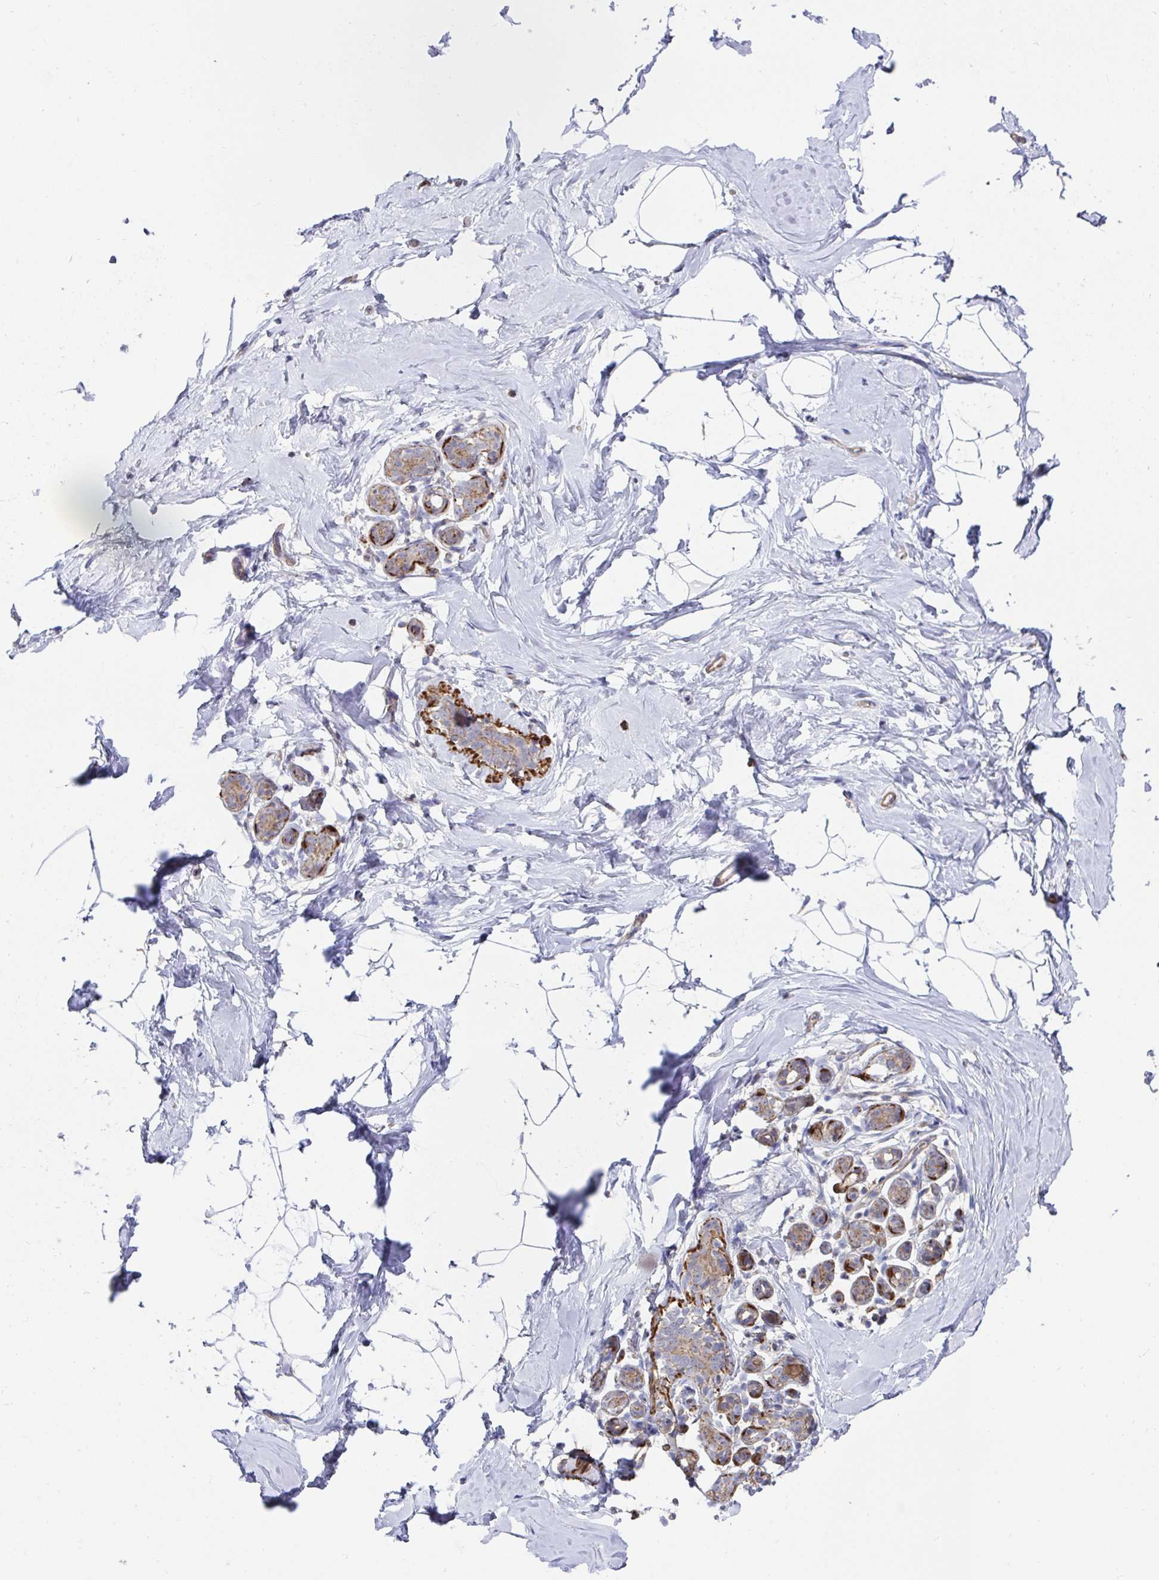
{"staining": {"intensity": "negative", "quantity": "none", "location": "none"}, "tissue": "breast", "cell_type": "Adipocytes", "image_type": "normal", "snomed": [{"axis": "morphology", "description": "Normal tissue, NOS"}, {"axis": "topography", "description": "Breast"}], "caption": "Immunohistochemistry (IHC) of unremarkable human breast exhibits no positivity in adipocytes.", "gene": "DZANK1", "patient": {"sex": "female", "age": 32}}